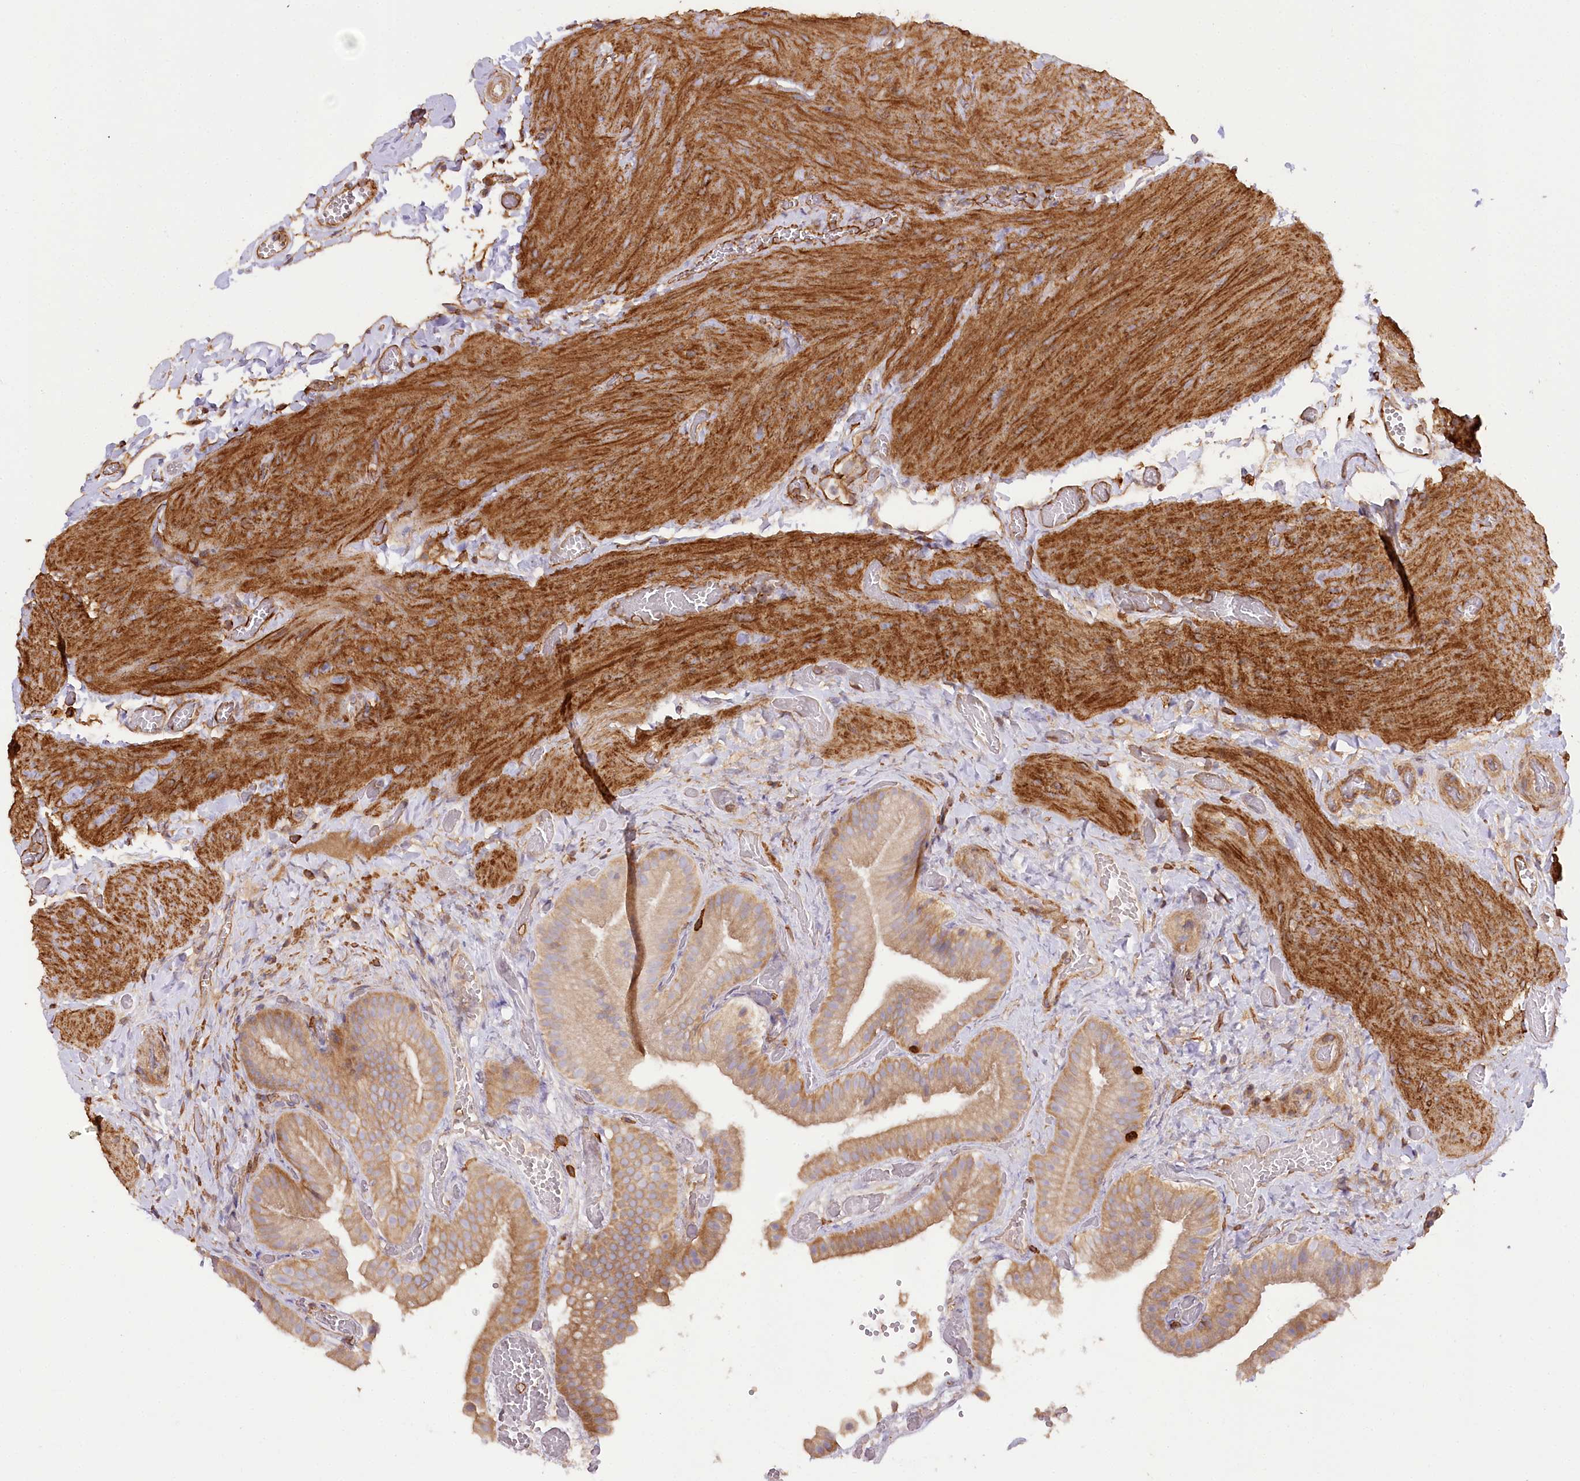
{"staining": {"intensity": "moderate", "quantity": ">75%", "location": "cytoplasmic/membranous"}, "tissue": "gallbladder", "cell_type": "Glandular cells", "image_type": "normal", "snomed": [{"axis": "morphology", "description": "Normal tissue, NOS"}, {"axis": "topography", "description": "Gallbladder"}], "caption": "Immunohistochemical staining of normal gallbladder exhibits >75% levels of moderate cytoplasmic/membranous protein staining in approximately >75% of glandular cells.", "gene": "SYNPO2", "patient": {"sex": "female", "age": 64}}